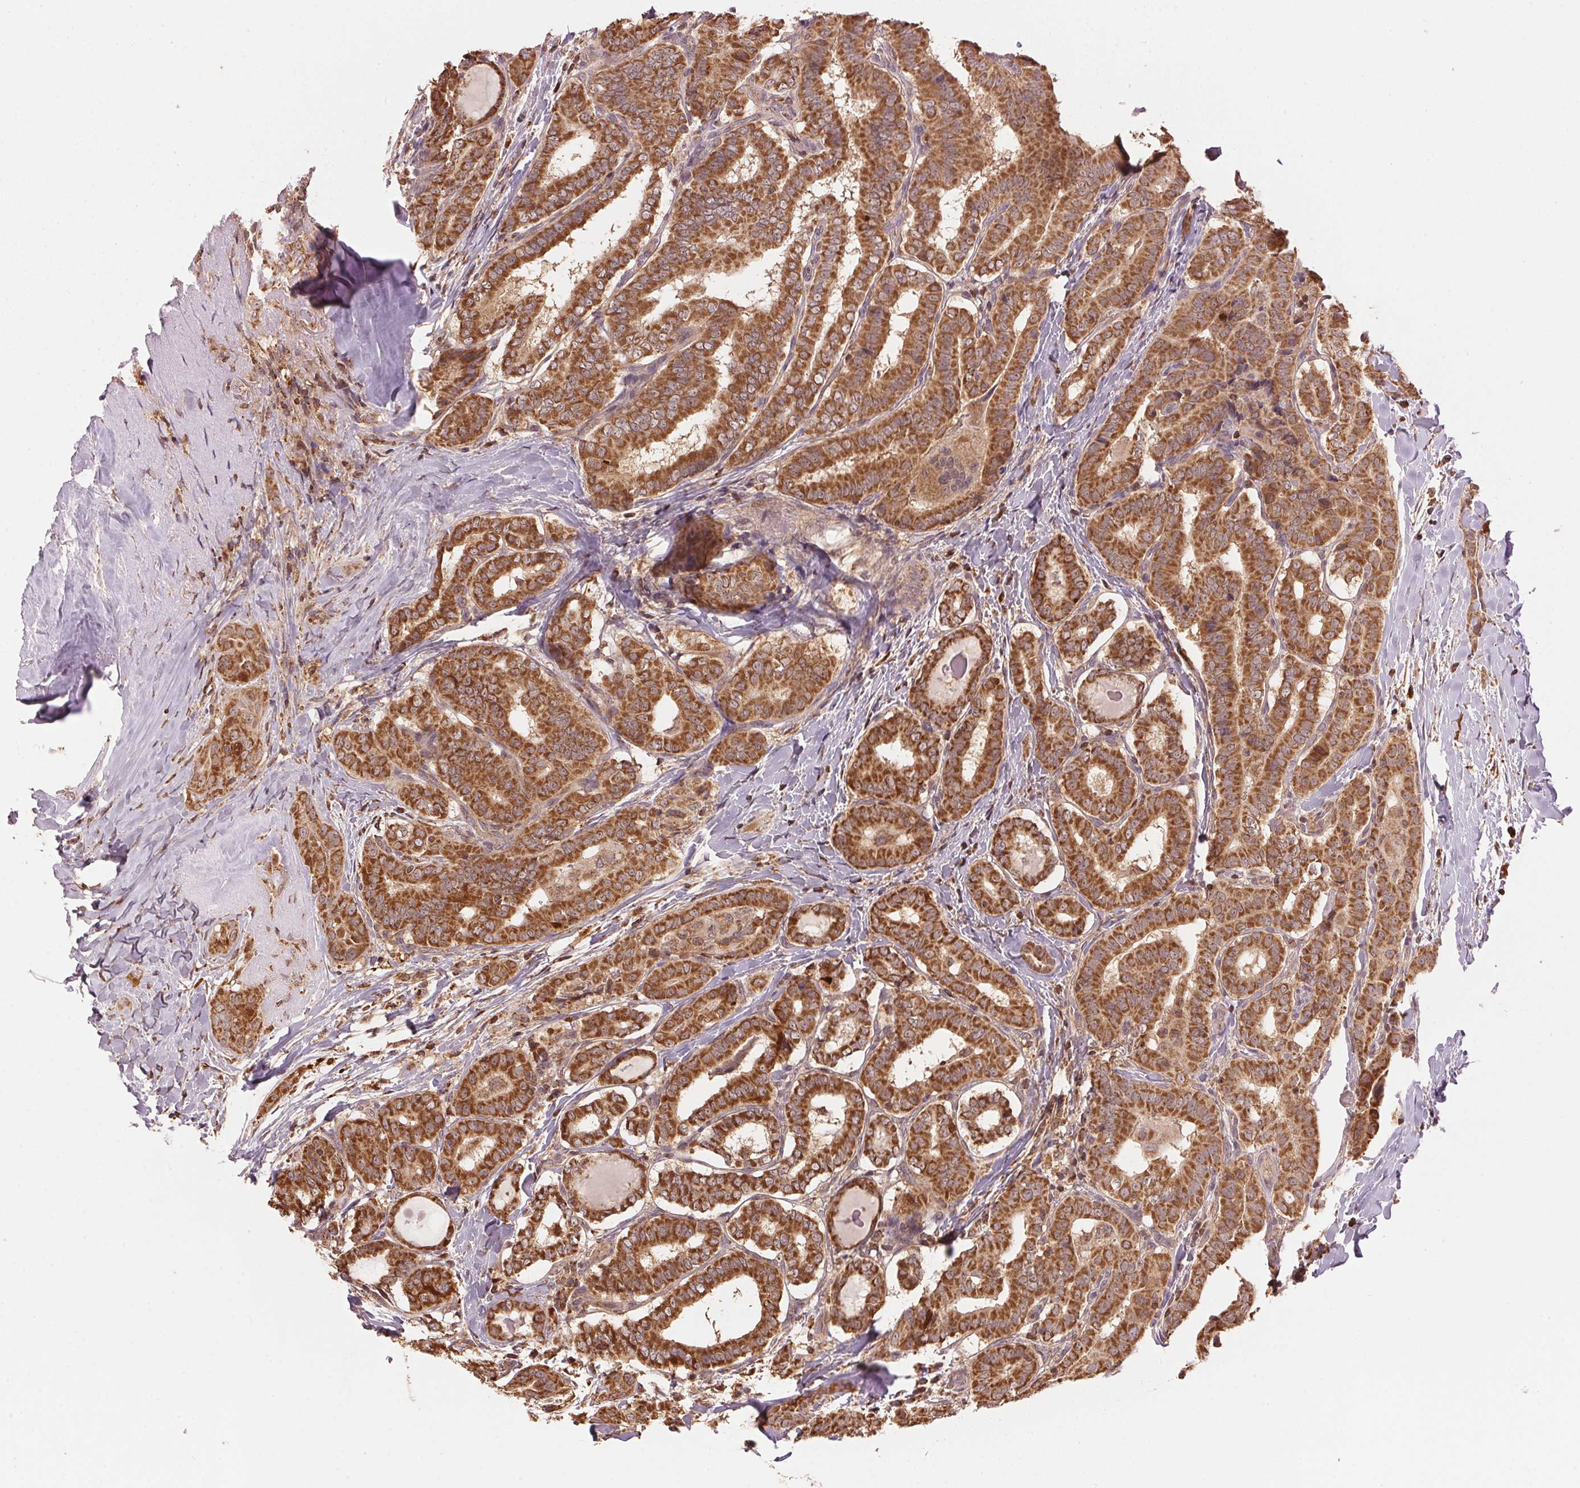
{"staining": {"intensity": "strong", "quantity": ">75%", "location": "cytoplasmic/membranous"}, "tissue": "thyroid cancer", "cell_type": "Tumor cells", "image_type": "cancer", "snomed": [{"axis": "morphology", "description": "Papillary adenocarcinoma, NOS"}, {"axis": "morphology", "description": "Papillary adenoma metastatic"}, {"axis": "topography", "description": "Thyroid gland"}], "caption": "Protein staining of thyroid papillary adenoma metastatic tissue displays strong cytoplasmic/membranous staining in approximately >75% of tumor cells.", "gene": "ARHGAP6", "patient": {"sex": "female", "age": 50}}